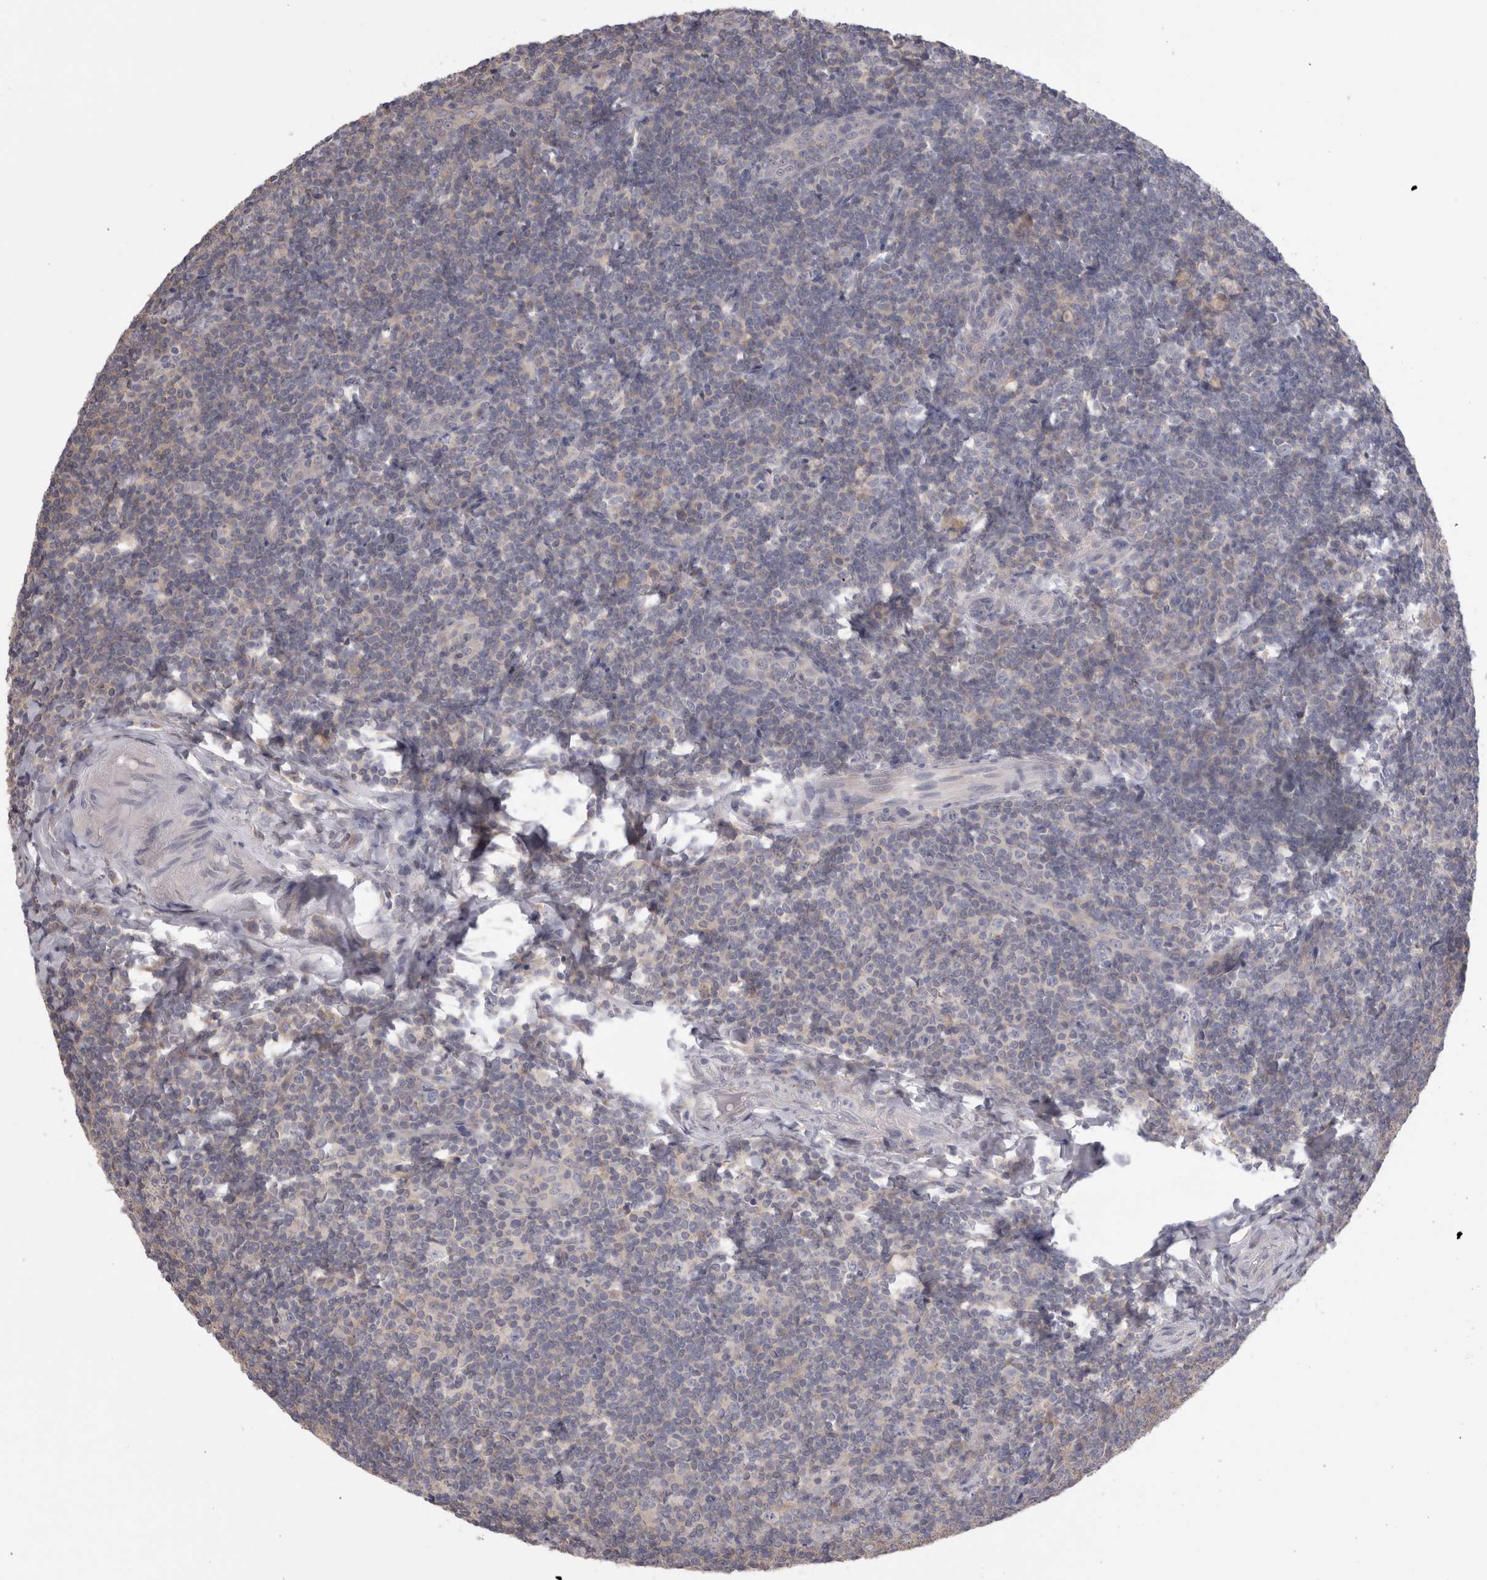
{"staining": {"intensity": "weak", "quantity": "<25%", "location": "cytoplasmic/membranous"}, "tissue": "tonsil", "cell_type": "Germinal center cells", "image_type": "normal", "snomed": [{"axis": "morphology", "description": "Normal tissue, NOS"}, {"axis": "topography", "description": "Tonsil"}], "caption": "There is no significant positivity in germinal center cells of tonsil. (DAB (3,3'-diaminobenzidine) IHC visualized using brightfield microscopy, high magnification).", "gene": "OTOR", "patient": {"sex": "male", "age": 37}}